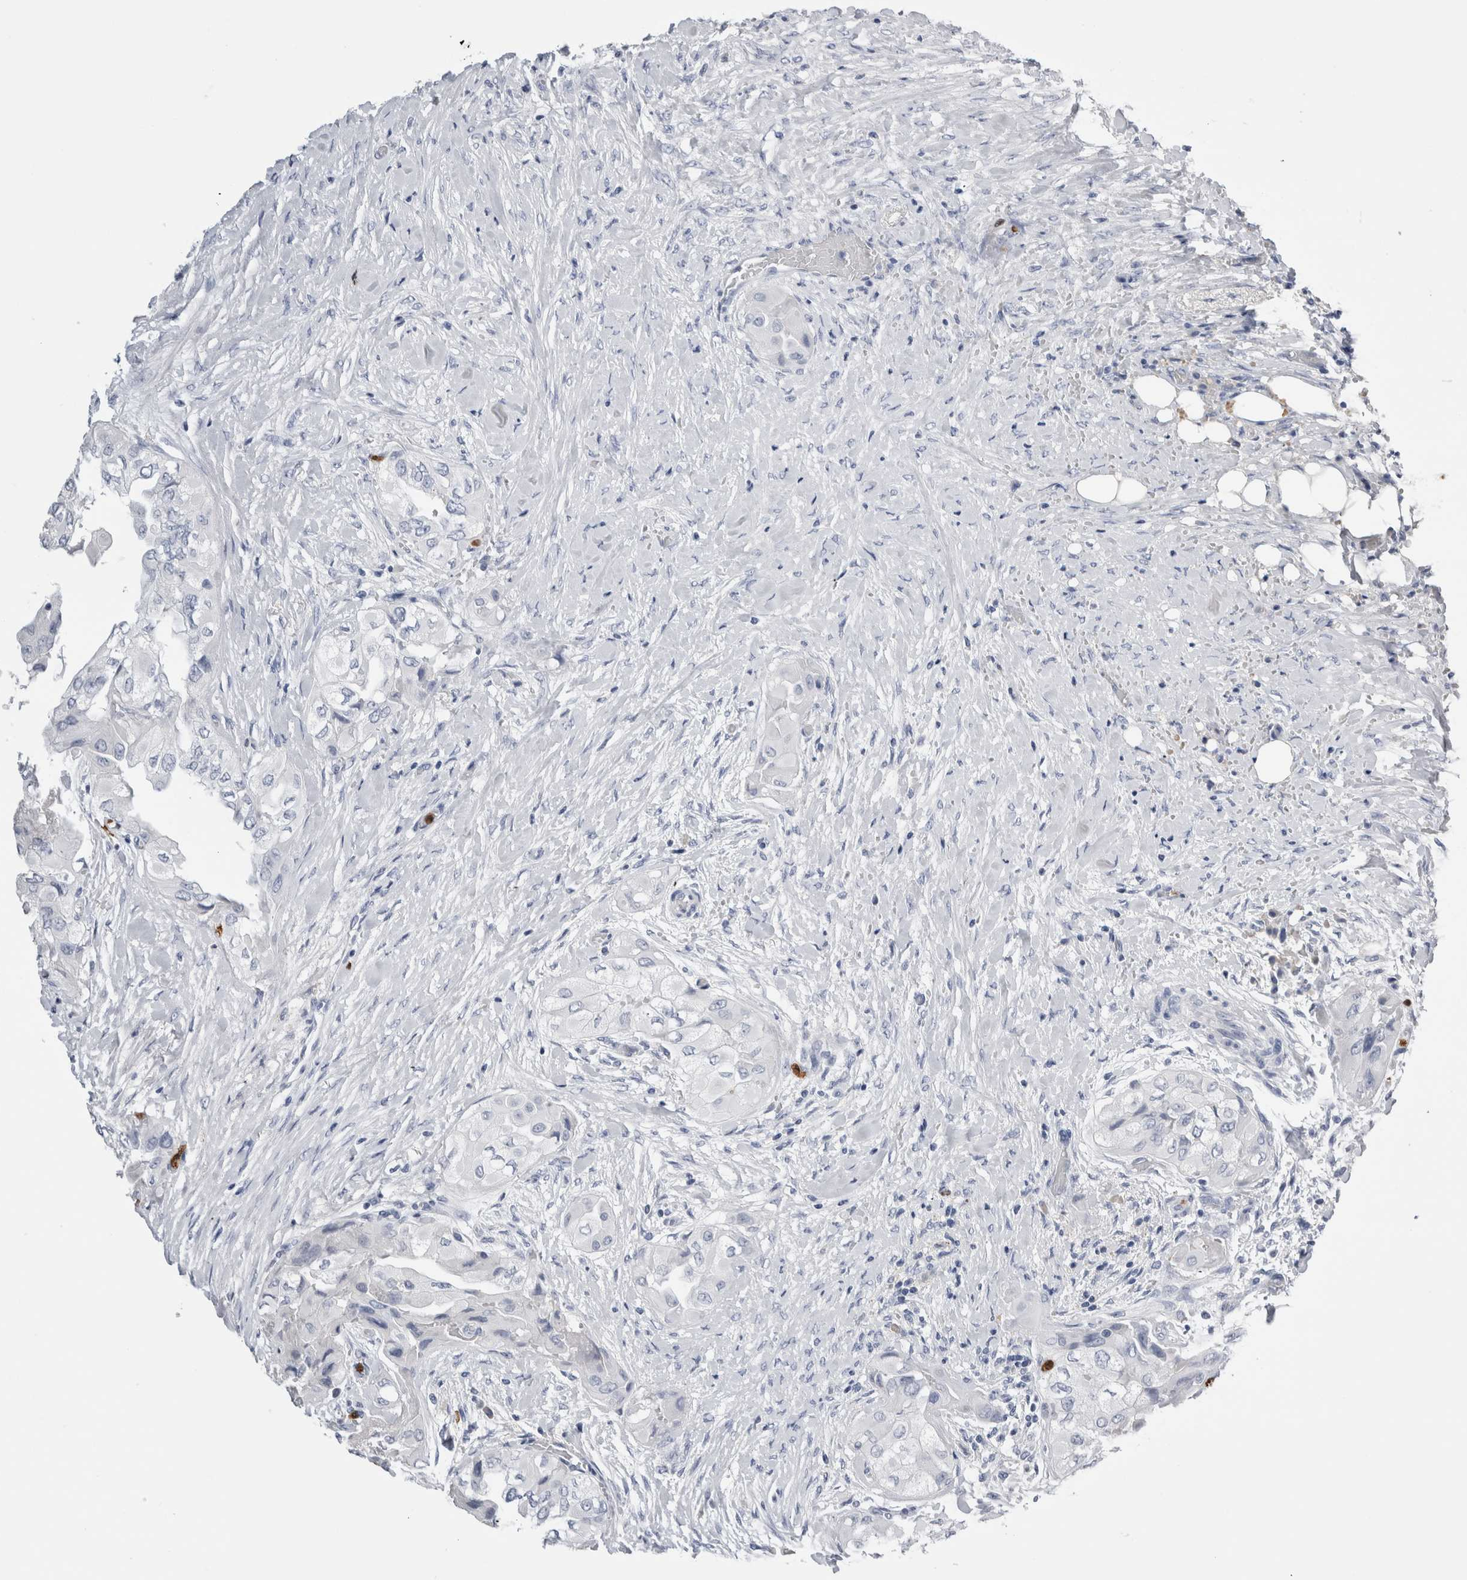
{"staining": {"intensity": "negative", "quantity": "none", "location": "none"}, "tissue": "thyroid cancer", "cell_type": "Tumor cells", "image_type": "cancer", "snomed": [{"axis": "morphology", "description": "Papillary adenocarcinoma, NOS"}, {"axis": "topography", "description": "Thyroid gland"}], "caption": "High power microscopy micrograph of an immunohistochemistry micrograph of thyroid papillary adenocarcinoma, revealing no significant positivity in tumor cells. (Stains: DAB (3,3'-diaminobenzidine) immunohistochemistry (IHC) with hematoxylin counter stain, Microscopy: brightfield microscopy at high magnification).", "gene": "S100A12", "patient": {"sex": "female", "age": 59}}